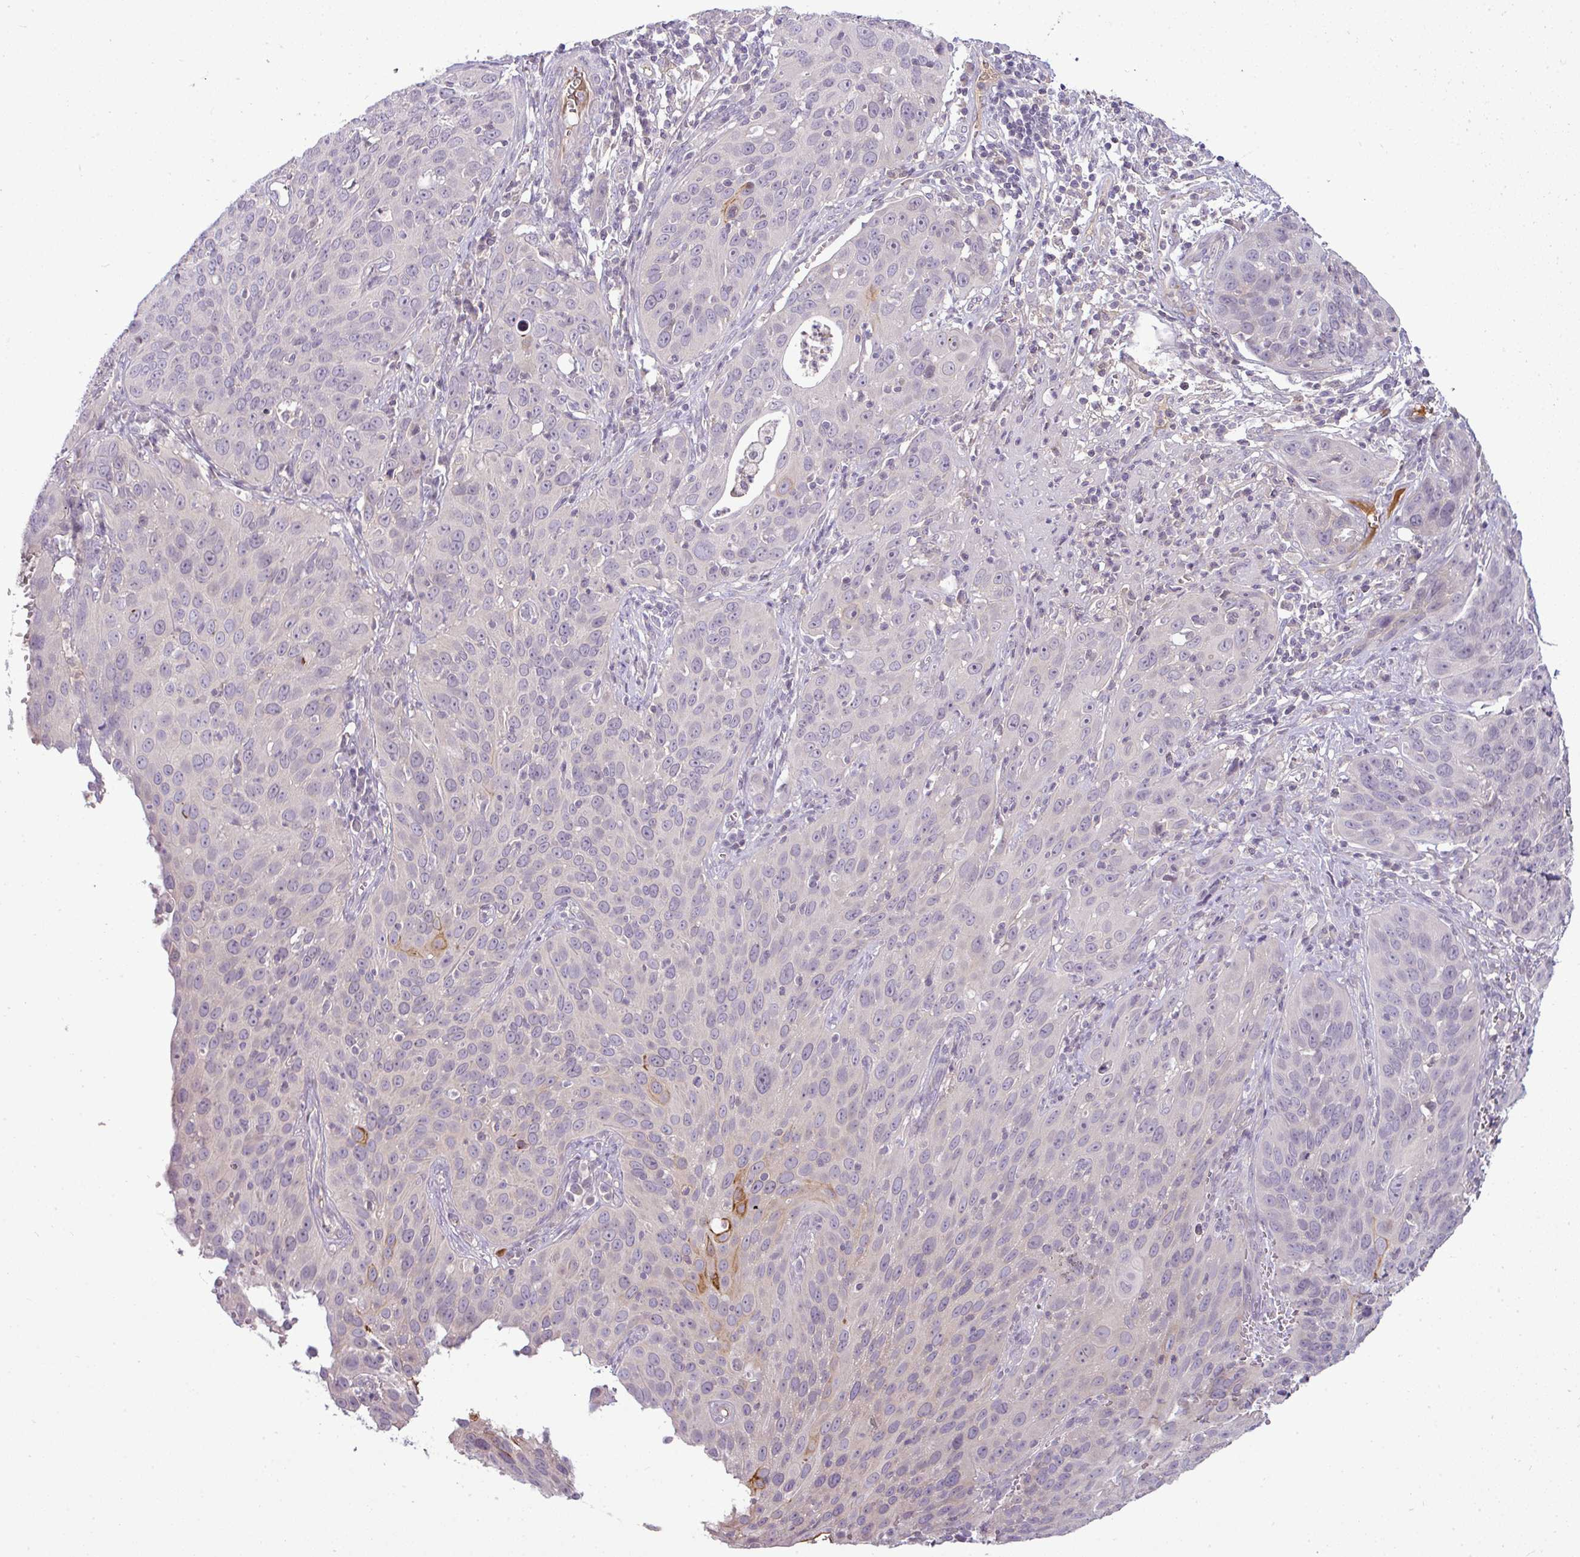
{"staining": {"intensity": "negative", "quantity": "none", "location": "none"}, "tissue": "cervical cancer", "cell_type": "Tumor cells", "image_type": "cancer", "snomed": [{"axis": "morphology", "description": "Squamous cell carcinoma, NOS"}, {"axis": "topography", "description": "Cervix"}], "caption": "This histopathology image is of squamous cell carcinoma (cervical) stained with IHC to label a protein in brown with the nuclei are counter-stained blue. There is no expression in tumor cells.", "gene": "APOM", "patient": {"sex": "female", "age": 36}}